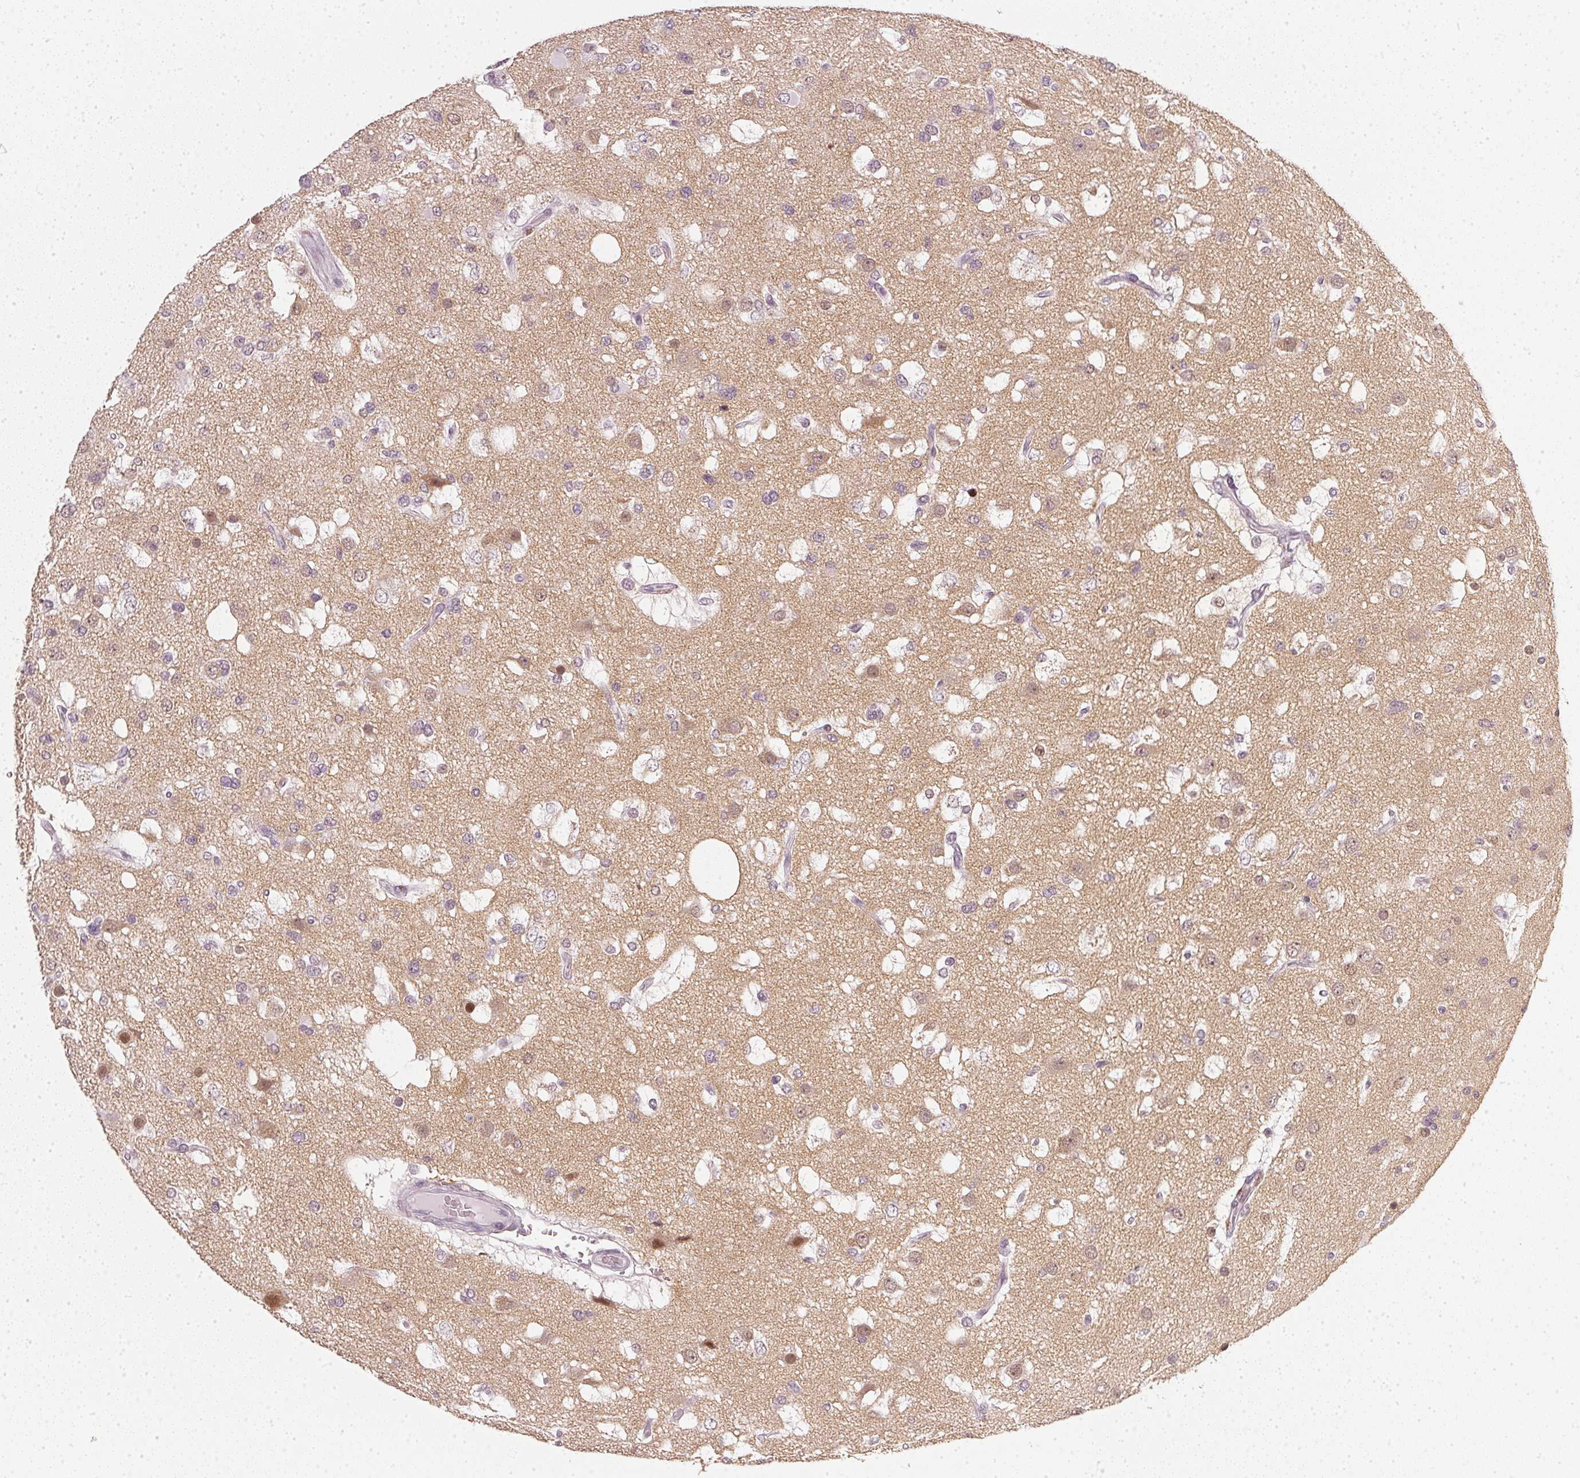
{"staining": {"intensity": "negative", "quantity": "none", "location": "none"}, "tissue": "glioma", "cell_type": "Tumor cells", "image_type": "cancer", "snomed": [{"axis": "morphology", "description": "Glioma, malignant, High grade"}, {"axis": "topography", "description": "Brain"}], "caption": "Protein analysis of glioma demonstrates no significant staining in tumor cells.", "gene": "DNAJC6", "patient": {"sex": "male", "age": 53}}